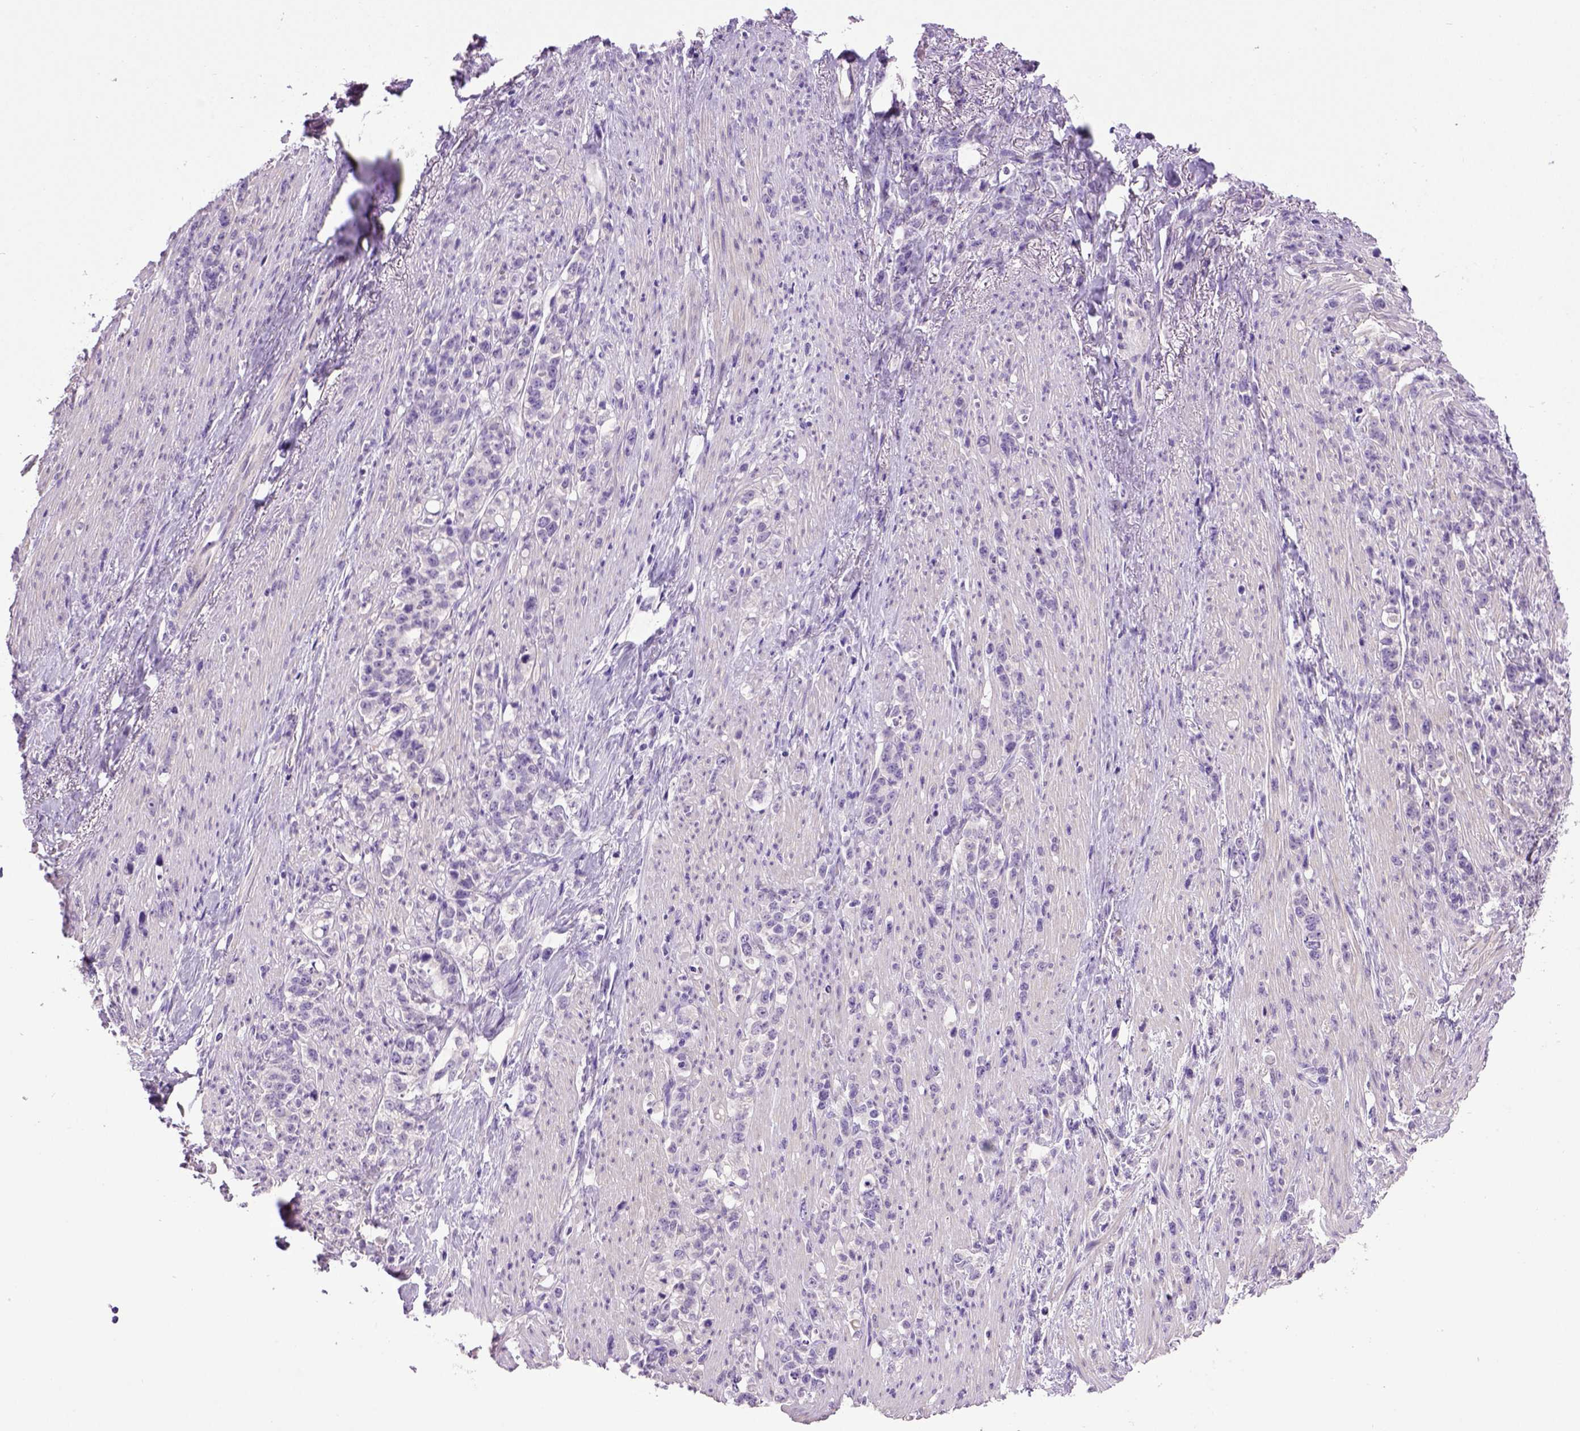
{"staining": {"intensity": "negative", "quantity": "none", "location": "none"}, "tissue": "stomach cancer", "cell_type": "Tumor cells", "image_type": "cancer", "snomed": [{"axis": "morphology", "description": "Adenocarcinoma, NOS"}, {"axis": "topography", "description": "Stomach, lower"}], "caption": "IHC micrograph of human stomach cancer (adenocarcinoma) stained for a protein (brown), which demonstrates no positivity in tumor cells.", "gene": "CDH1", "patient": {"sex": "male", "age": 88}}